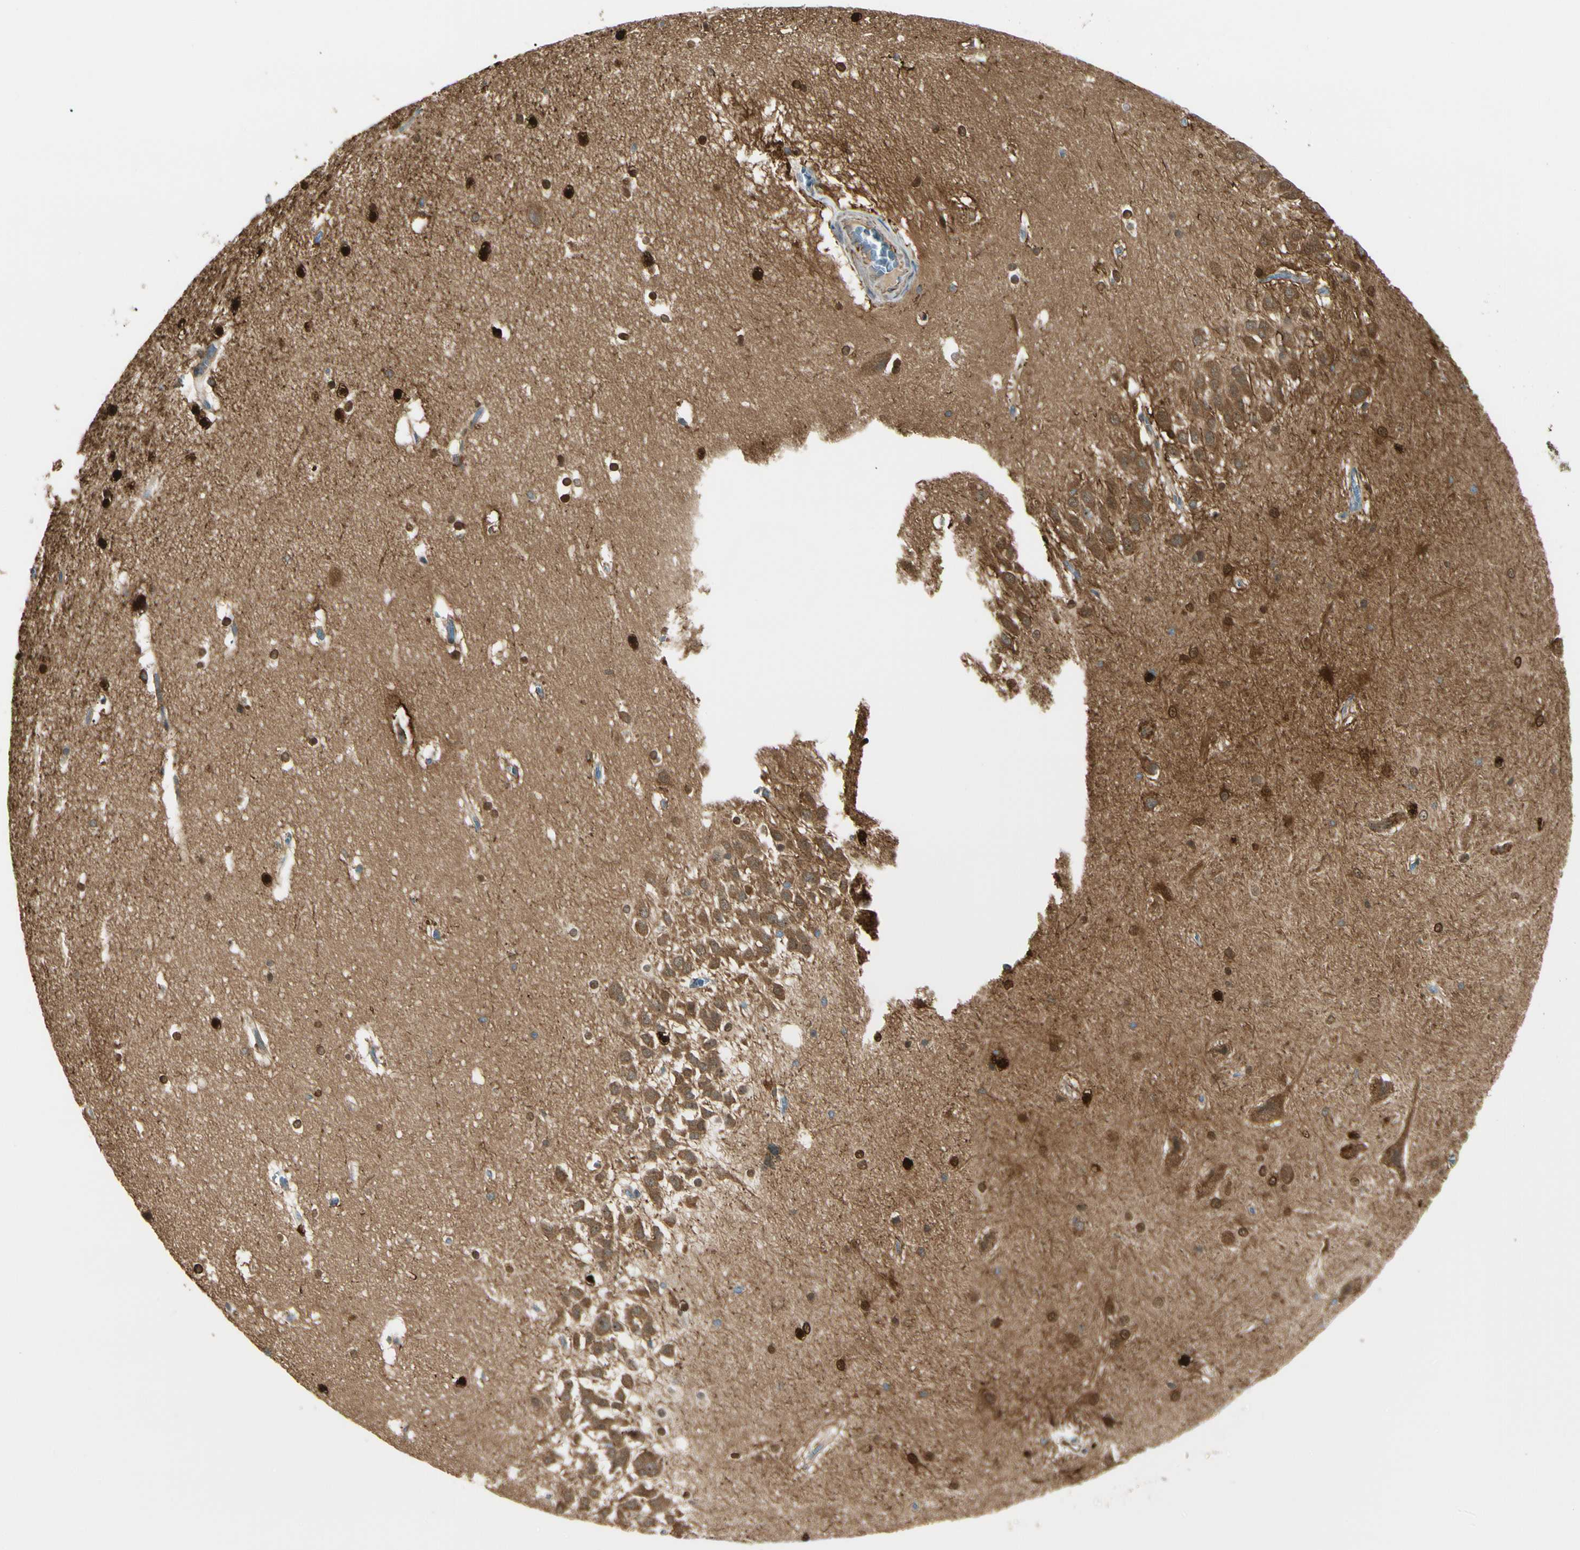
{"staining": {"intensity": "strong", "quantity": ">75%", "location": "nuclear"}, "tissue": "hippocampus", "cell_type": "Glial cells", "image_type": "normal", "snomed": [{"axis": "morphology", "description": "Normal tissue, NOS"}, {"axis": "topography", "description": "Hippocampus"}], "caption": "Strong nuclear protein staining is identified in approximately >75% of glial cells in hippocampus.", "gene": "FTH1", "patient": {"sex": "male", "age": 45}}